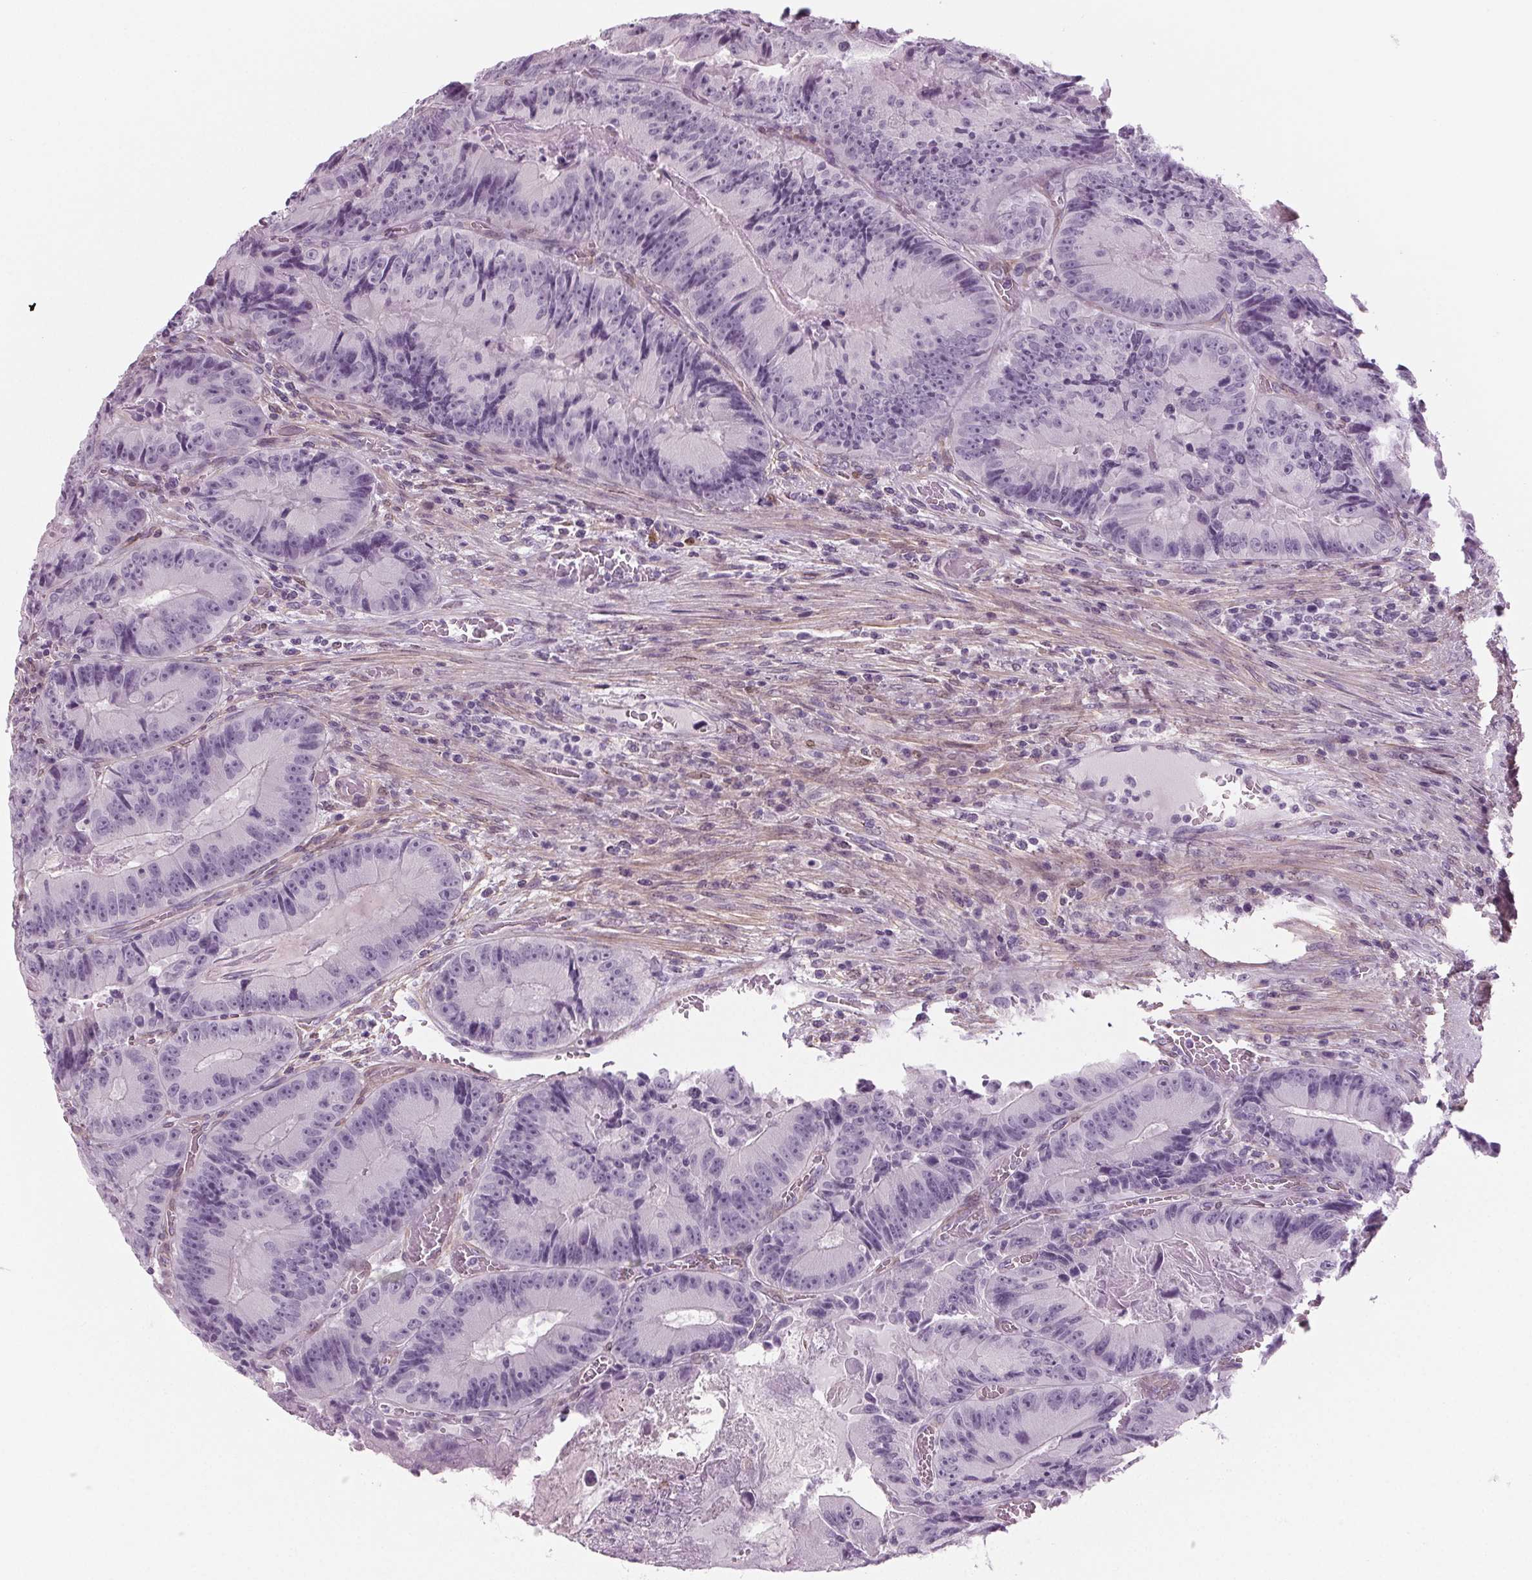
{"staining": {"intensity": "negative", "quantity": "none", "location": "none"}, "tissue": "colorectal cancer", "cell_type": "Tumor cells", "image_type": "cancer", "snomed": [{"axis": "morphology", "description": "Adenocarcinoma, NOS"}, {"axis": "topography", "description": "Colon"}], "caption": "Human colorectal cancer (adenocarcinoma) stained for a protein using IHC displays no positivity in tumor cells.", "gene": "BHLHE22", "patient": {"sex": "female", "age": 86}}